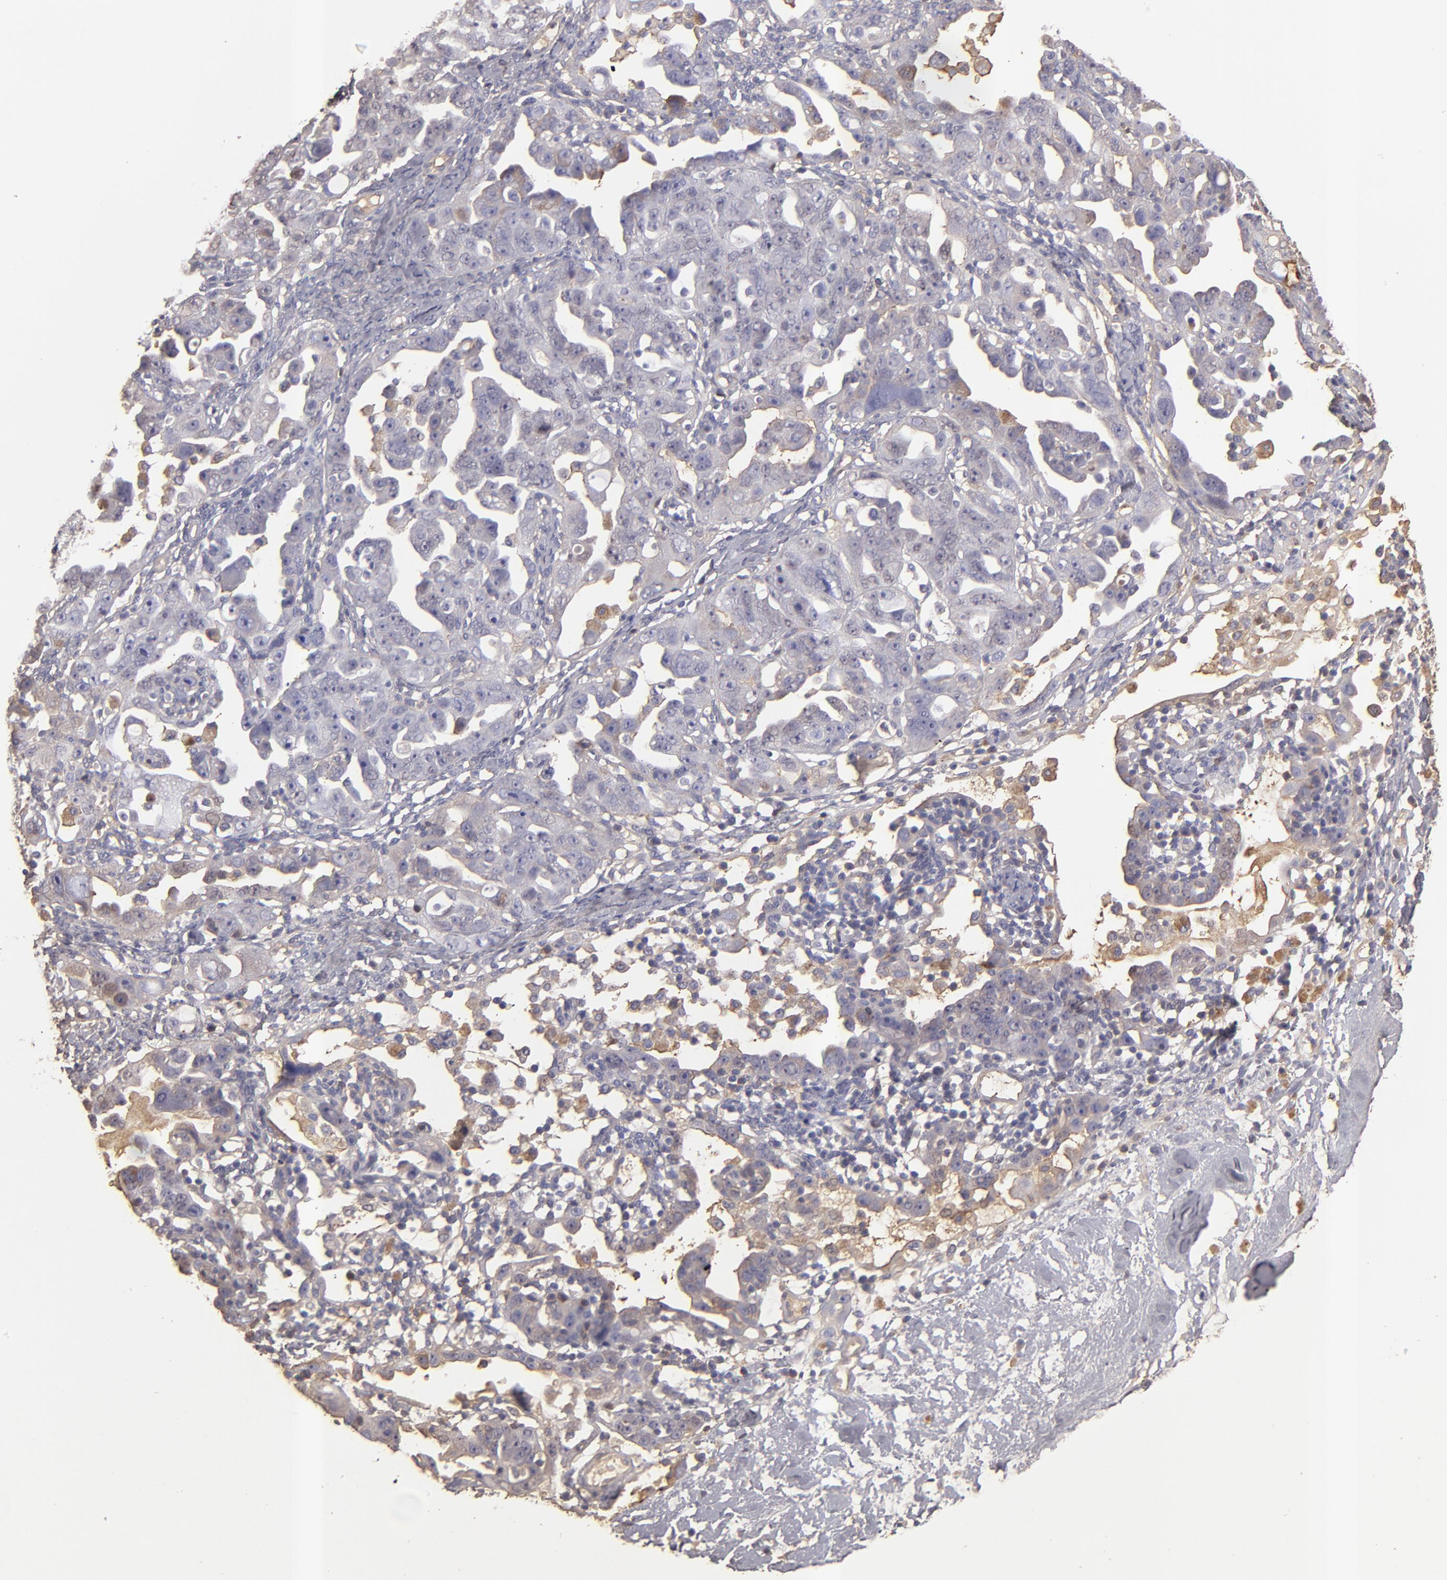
{"staining": {"intensity": "negative", "quantity": "none", "location": "none"}, "tissue": "ovarian cancer", "cell_type": "Tumor cells", "image_type": "cancer", "snomed": [{"axis": "morphology", "description": "Cystadenocarcinoma, serous, NOS"}, {"axis": "topography", "description": "Ovary"}], "caption": "Immunohistochemical staining of human ovarian cancer (serous cystadenocarcinoma) reveals no significant staining in tumor cells.", "gene": "ABCC4", "patient": {"sex": "female", "age": 66}}